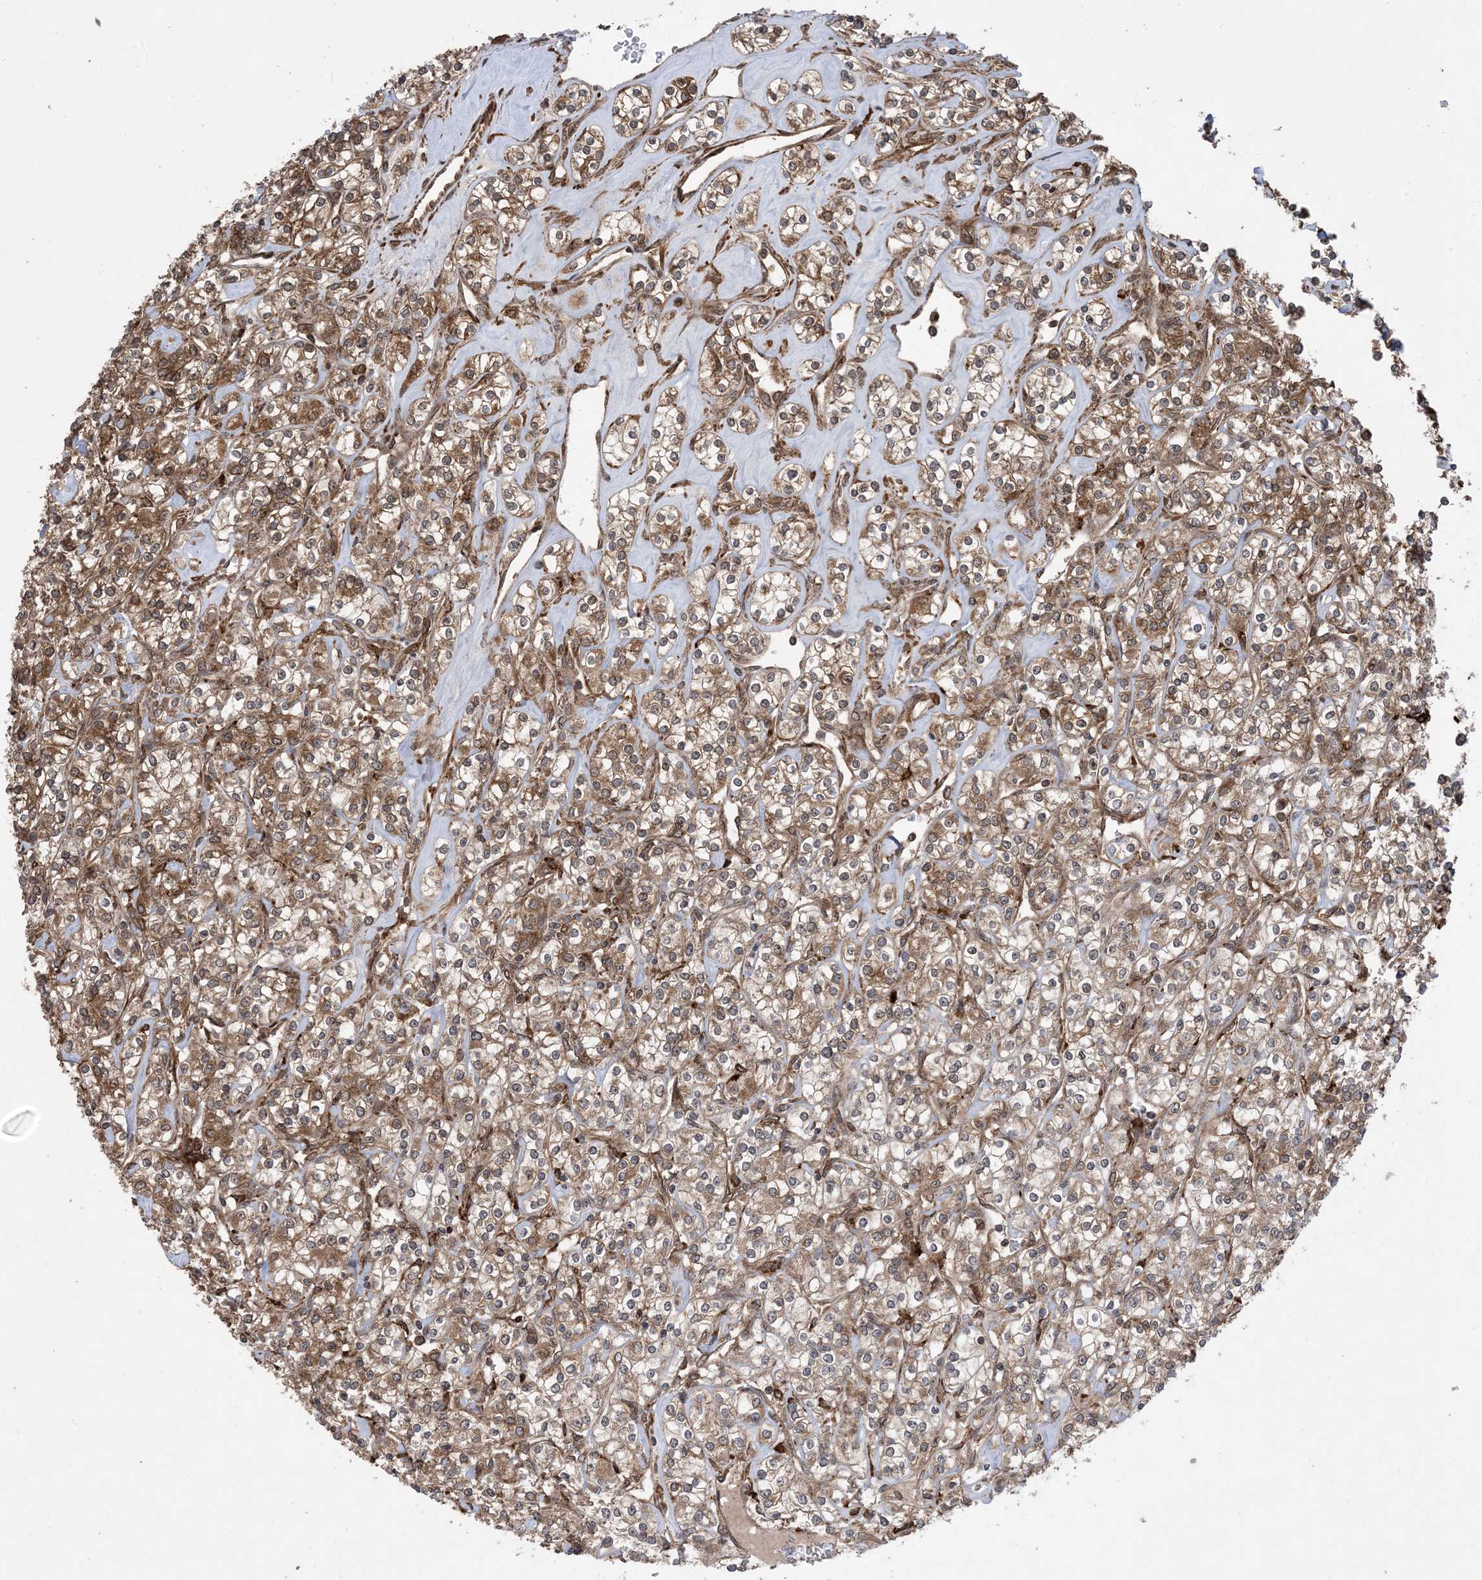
{"staining": {"intensity": "moderate", "quantity": ">75%", "location": "cytoplasmic/membranous"}, "tissue": "renal cancer", "cell_type": "Tumor cells", "image_type": "cancer", "snomed": [{"axis": "morphology", "description": "Adenocarcinoma, NOS"}, {"axis": "topography", "description": "Kidney"}], "caption": "IHC micrograph of adenocarcinoma (renal) stained for a protein (brown), which demonstrates medium levels of moderate cytoplasmic/membranous positivity in approximately >75% of tumor cells.", "gene": "ZNF511", "patient": {"sex": "male", "age": 77}}